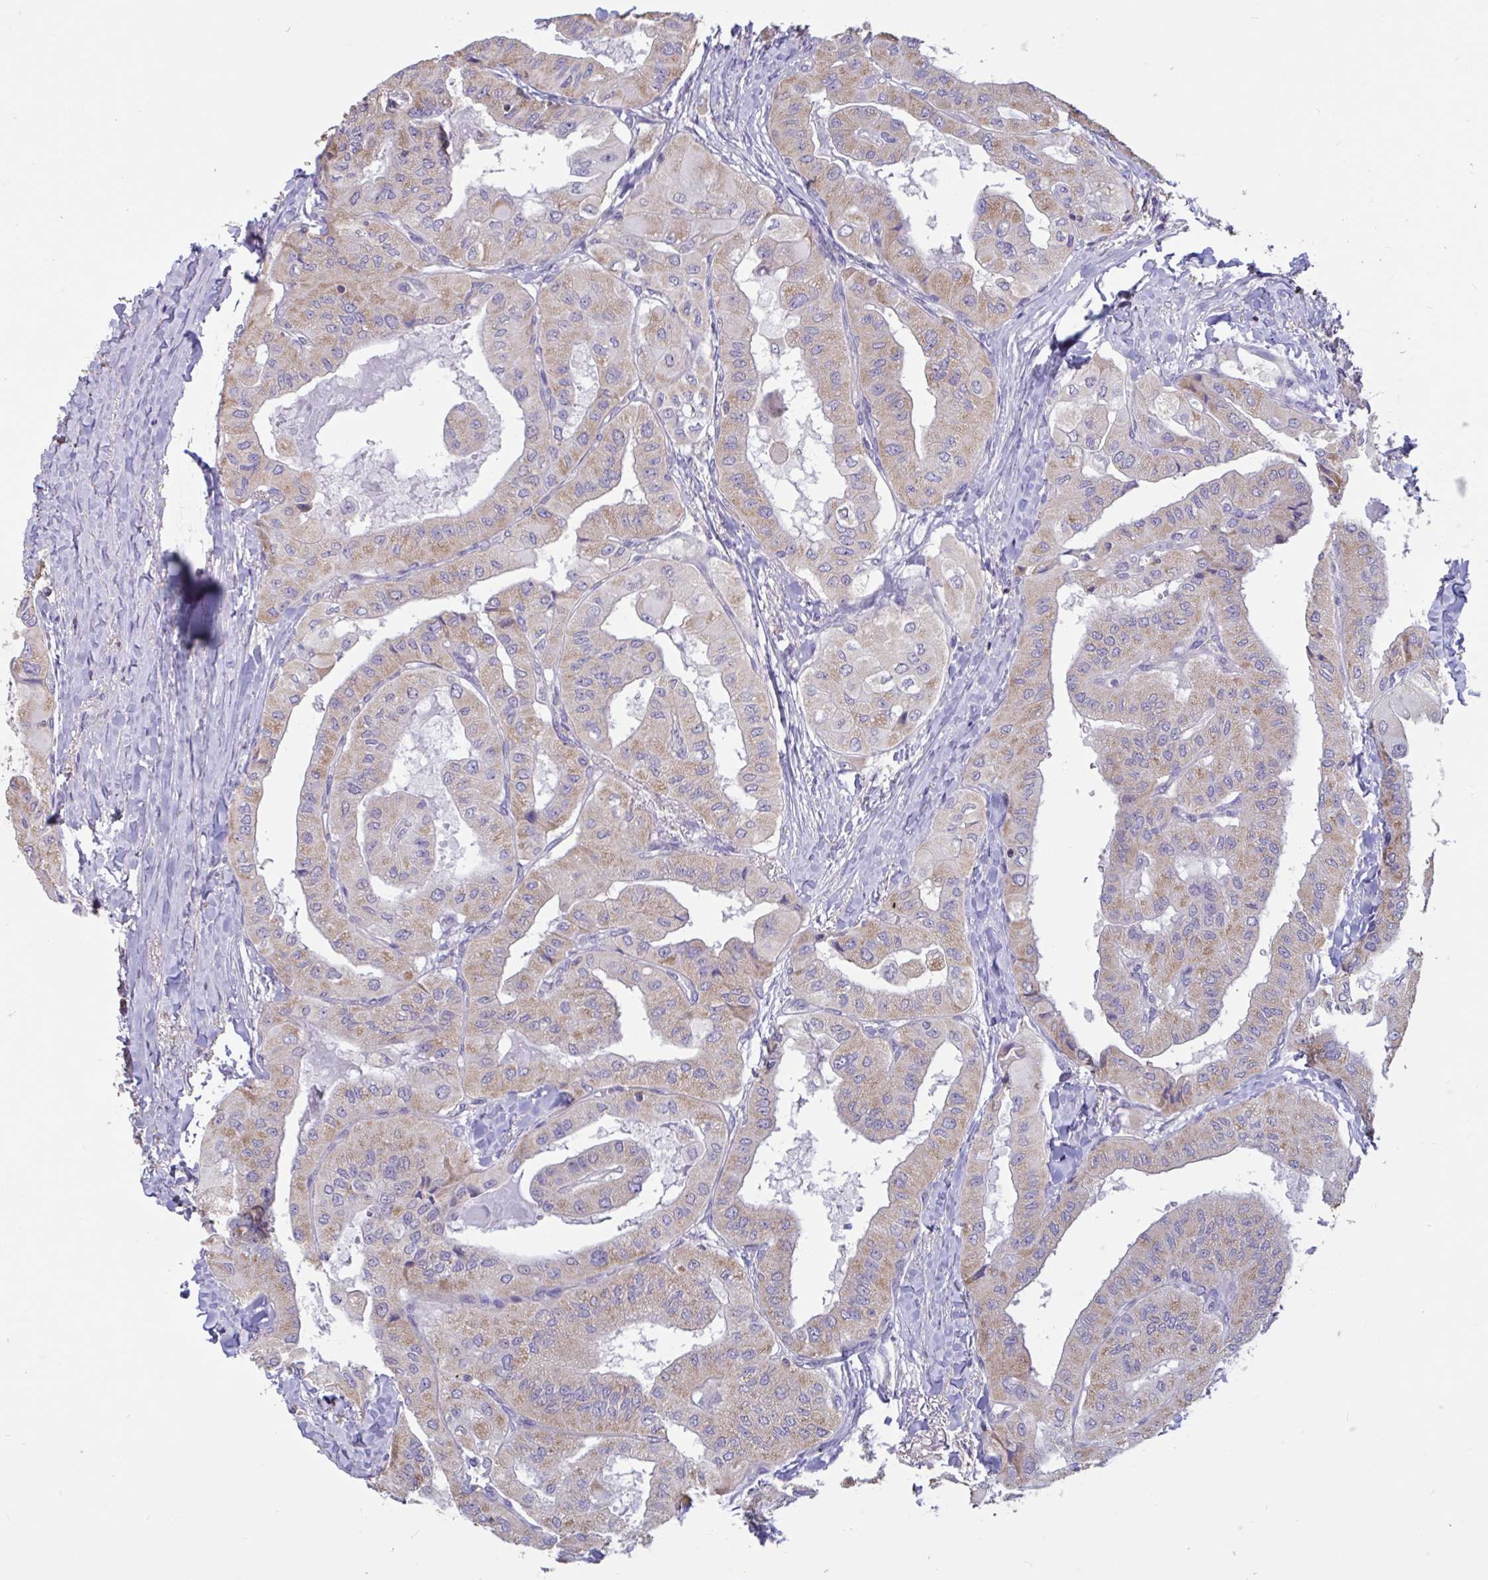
{"staining": {"intensity": "weak", "quantity": "25%-75%", "location": "cytoplasmic/membranous"}, "tissue": "thyroid cancer", "cell_type": "Tumor cells", "image_type": "cancer", "snomed": [{"axis": "morphology", "description": "Normal tissue, NOS"}, {"axis": "morphology", "description": "Papillary adenocarcinoma, NOS"}, {"axis": "topography", "description": "Thyroid gland"}], "caption": "The micrograph shows staining of papillary adenocarcinoma (thyroid), revealing weak cytoplasmic/membranous protein positivity (brown color) within tumor cells. (brown staining indicates protein expression, while blue staining denotes nuclei).", "gene": "DDX39A", "patient": {"sex": "female", "age": 59}}